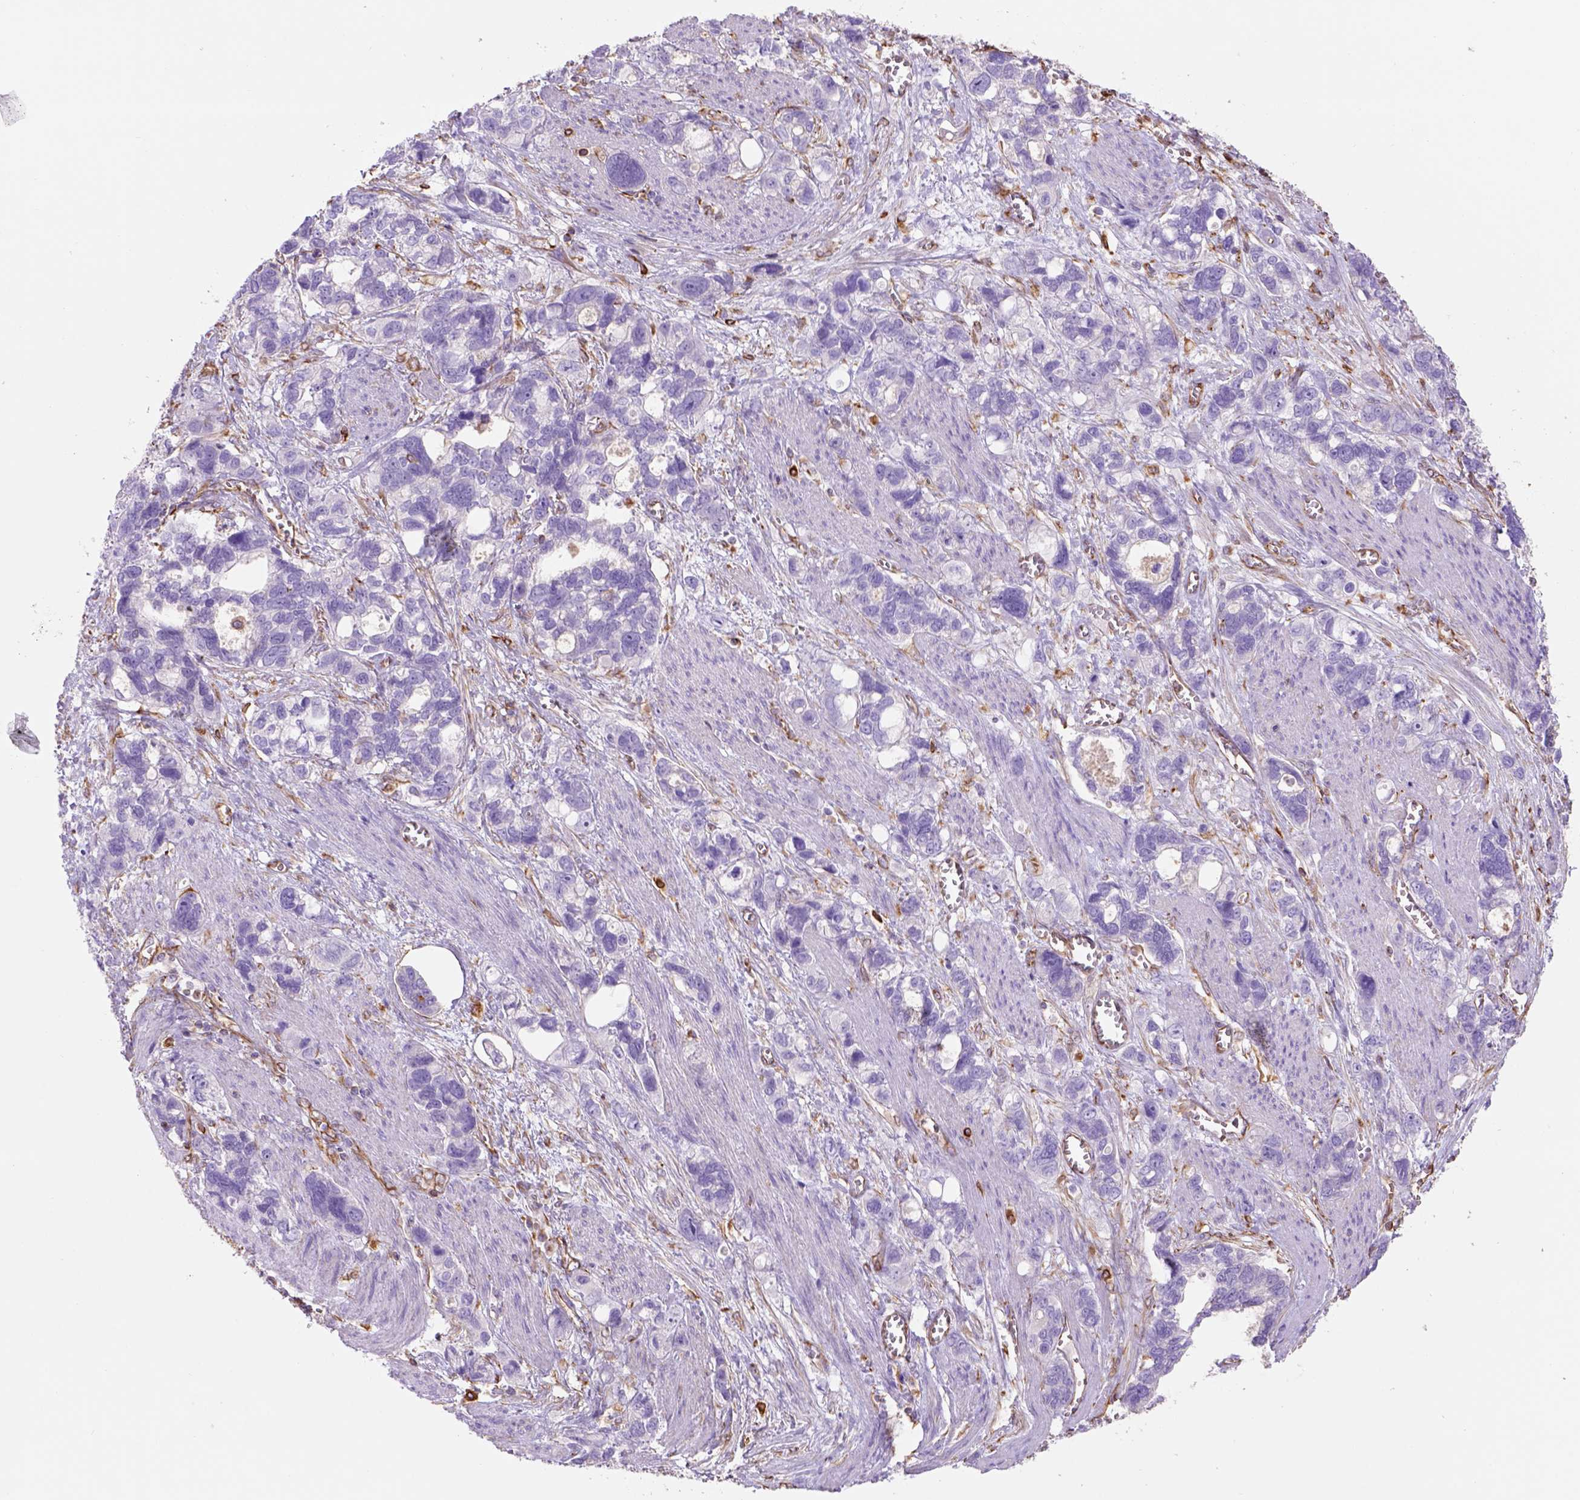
{"staining": {"intensity": "negative", "quantity": "none", "location": "none"}, "tissue": "stomach cancer", "cell_type": "Tumor cells", "image_type": "cancer", "snomed": [{"axis": "morphology", "description": "Adenocarcinoma, NOS"}, {"axis": "topography", "description": "Stomach, upper"}], "caption": "Protein analysis of stomach adenocarcinoma exhibits no significant expression in tumor cells.", "gene": "ZZZ3", "patient": {"sex": "female", "age": 81}}